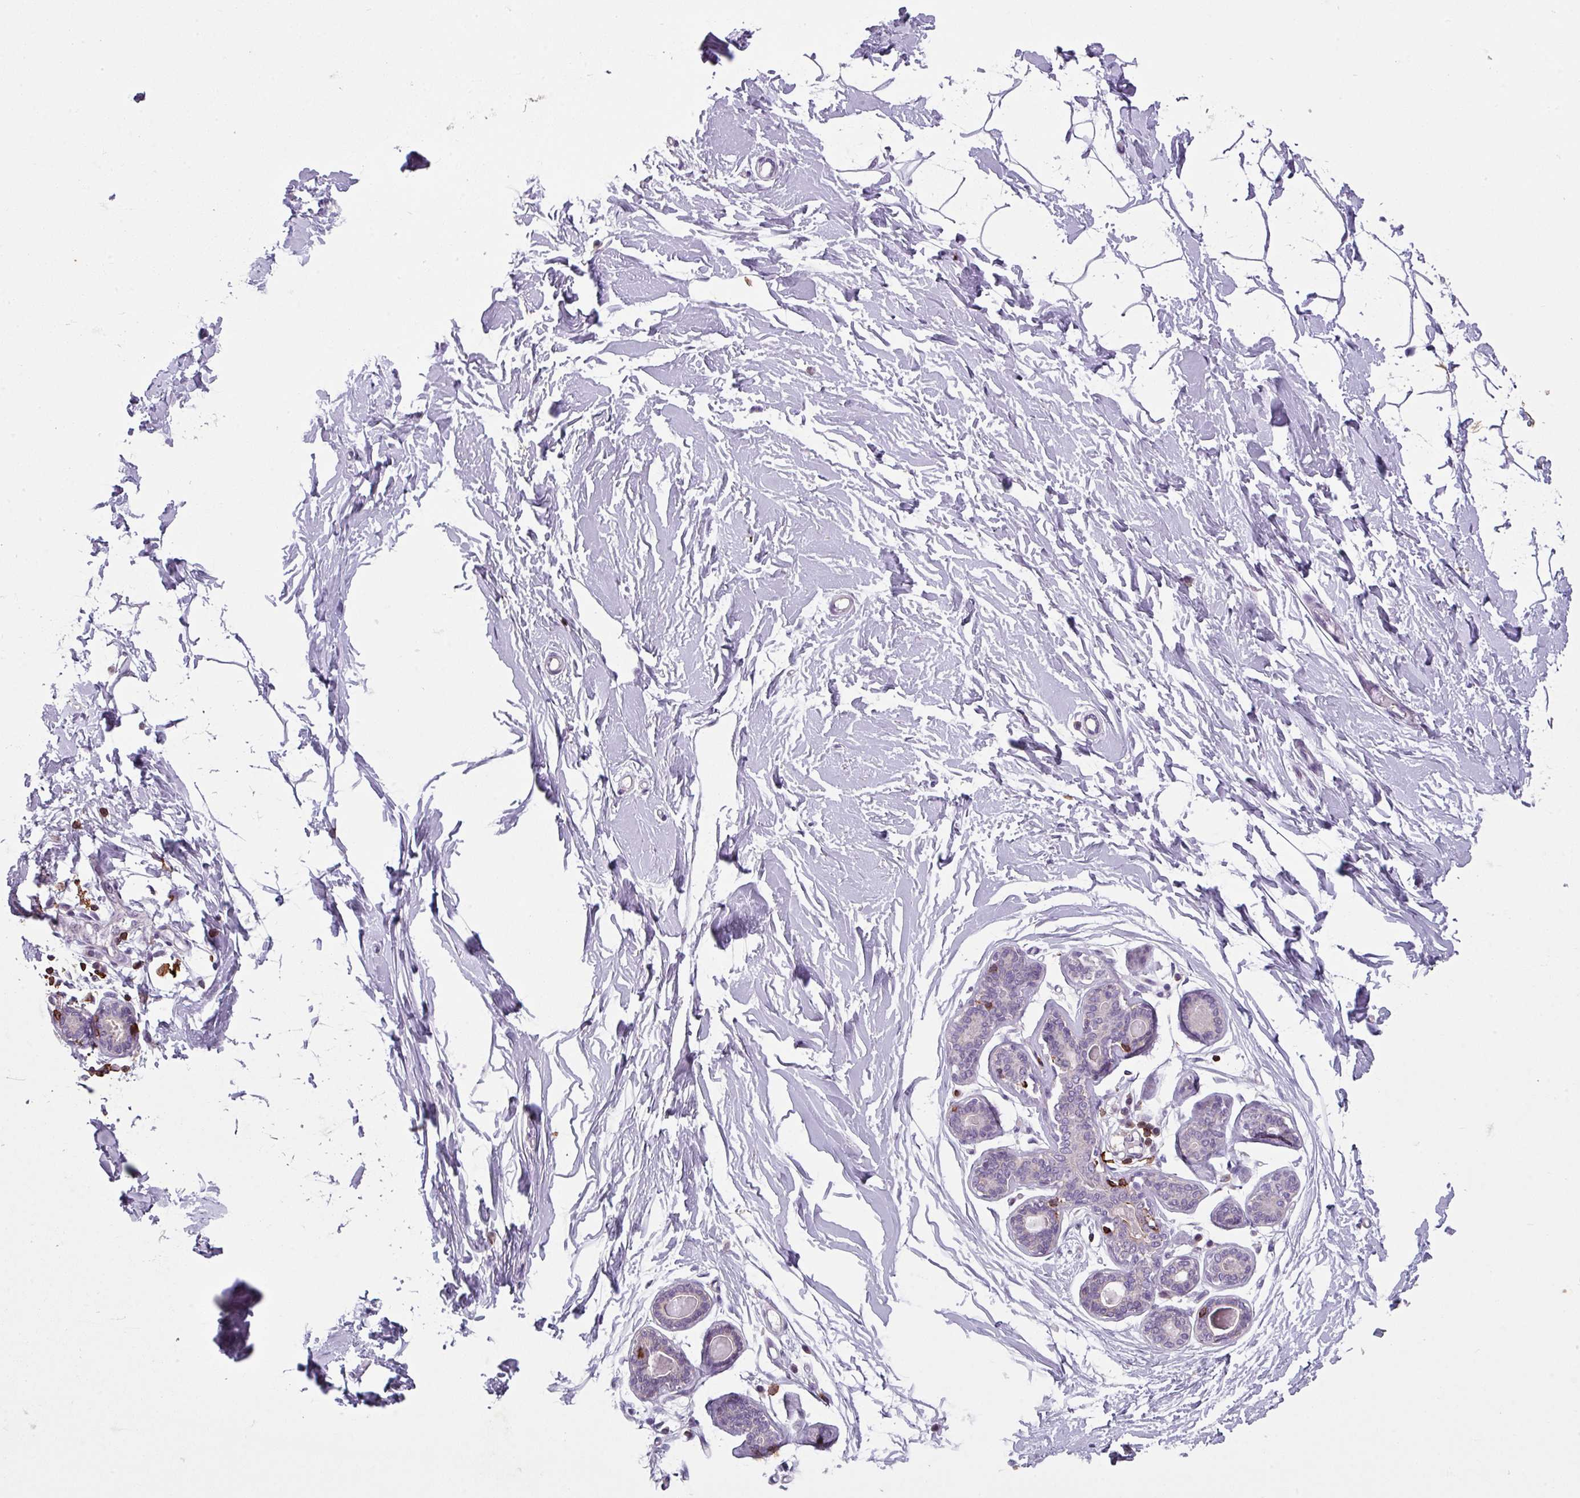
{"staining": {"intensity": "negative", "quantity": "none", "location": "none"}, "tissue": "breast", "cell_type": "Adipocytes", "image_type": "normal", "snomed": [{"axis": "morphology", "description": "Normal tissue, NOS"}, {"axis": "topography", "description": "Breast"}], "caption": "Adipocytes are negative for protein expression in benign human breast.", "gene": "NEDD9", "patient": {"sex": "female", "age": 23}}